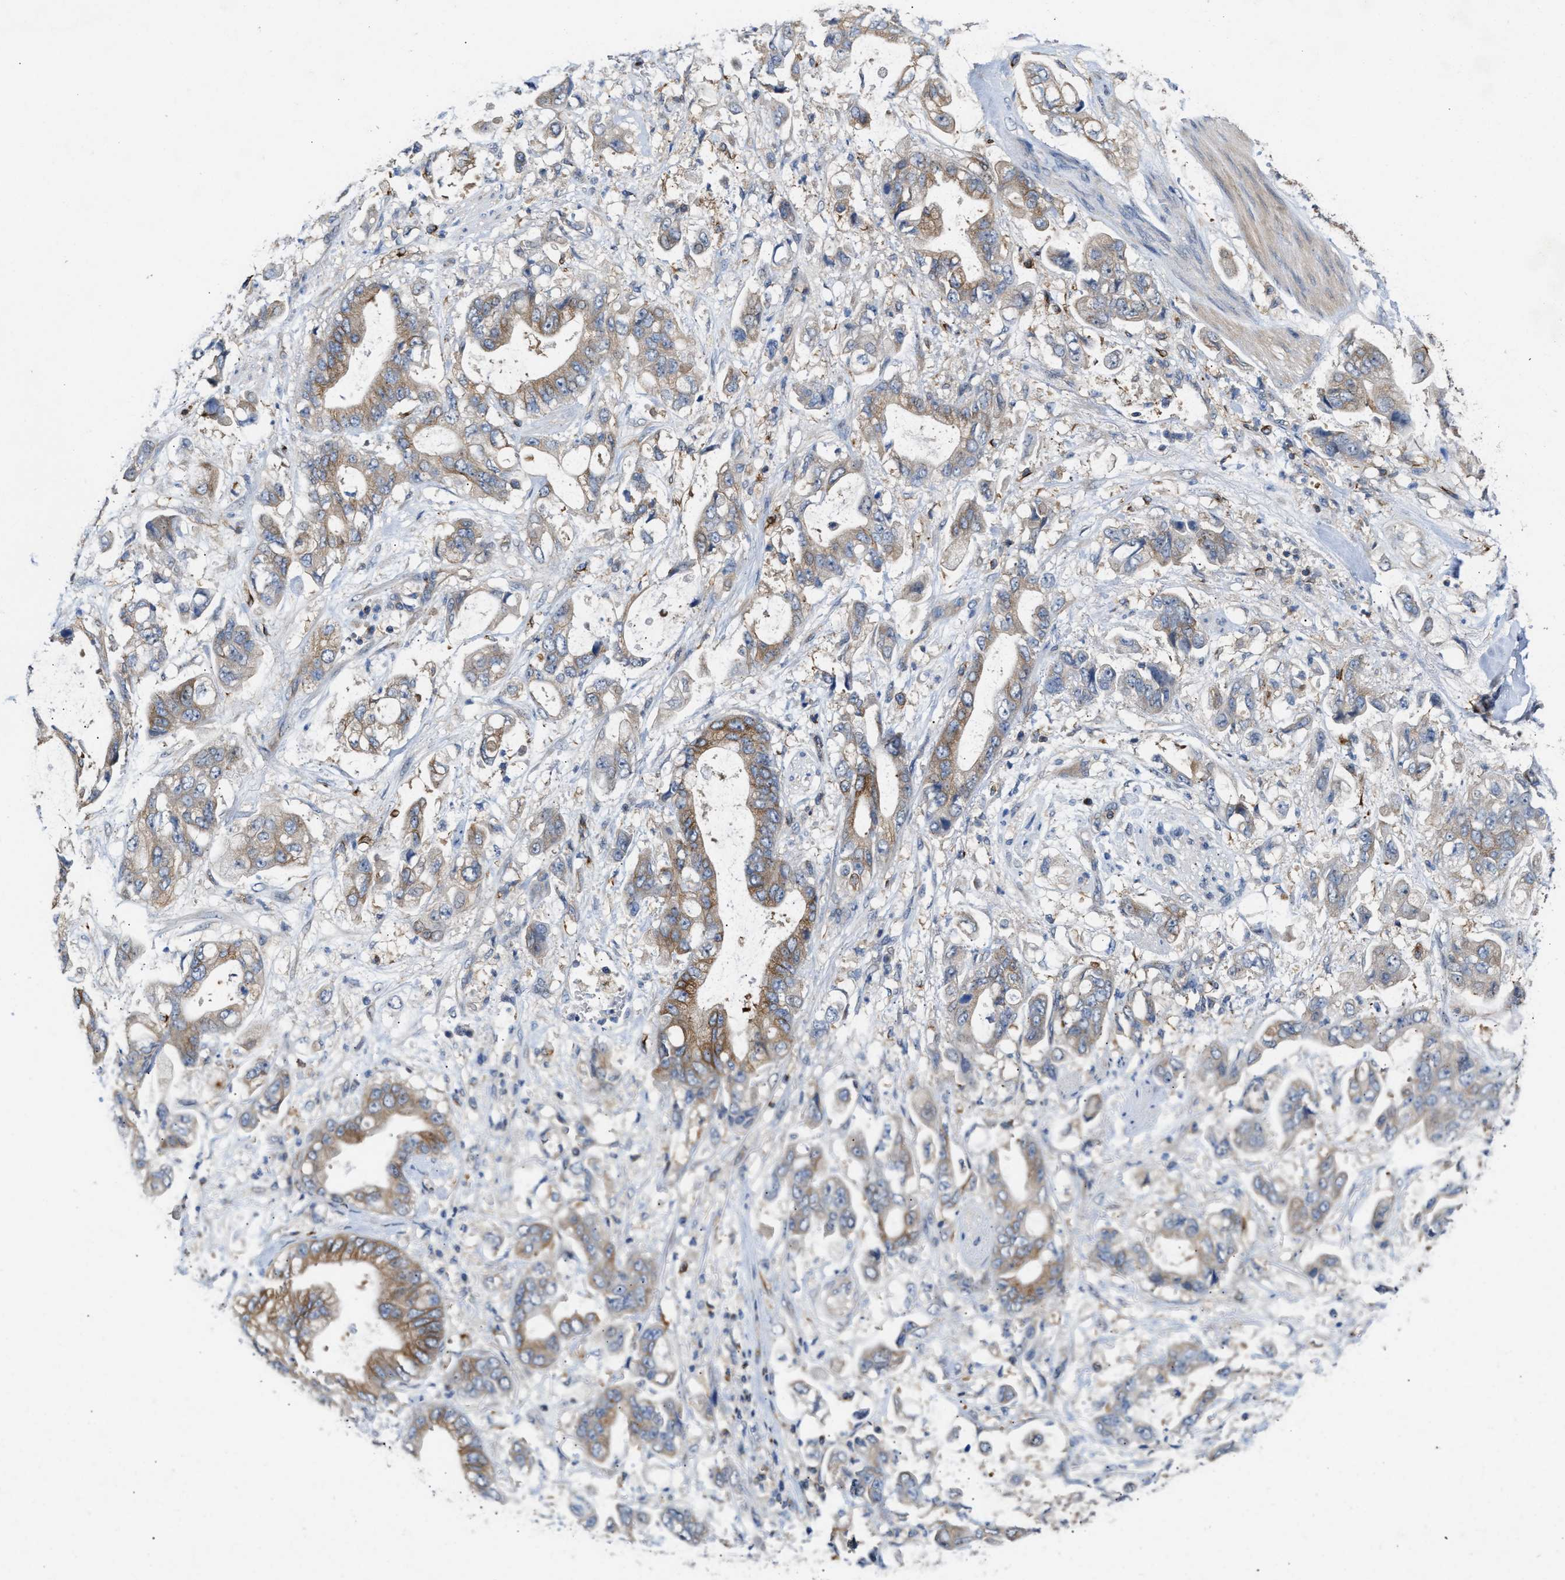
{"staining": {"intensity": "moderate", "quantity": "25%-75%", "location": "cytoplasmic/membranous"}, "tissue": "stomach cancer", "cell_type": "Tumor cells", "image_type": "cancer", "snomed": [{"axis": "morphology", "description": "Normal tissue, NOS"}, {"axis": "morphology", "description": "Adenocarcinoma, NOS"}, {"axis": "topography", "description": "Stomach"}], "caption": "High-power microscopy captured an immunohistochemistry image of adenocarcinoma (stomach), revealing moderate cytoplasmic/membranous expression in approximately 25%-75% of tumor cells. (brown staining indicates protein expression, while blue staining denotes nuclei).", "gene": "BBLN", "patient": {"sex": "male", "age": 62}}